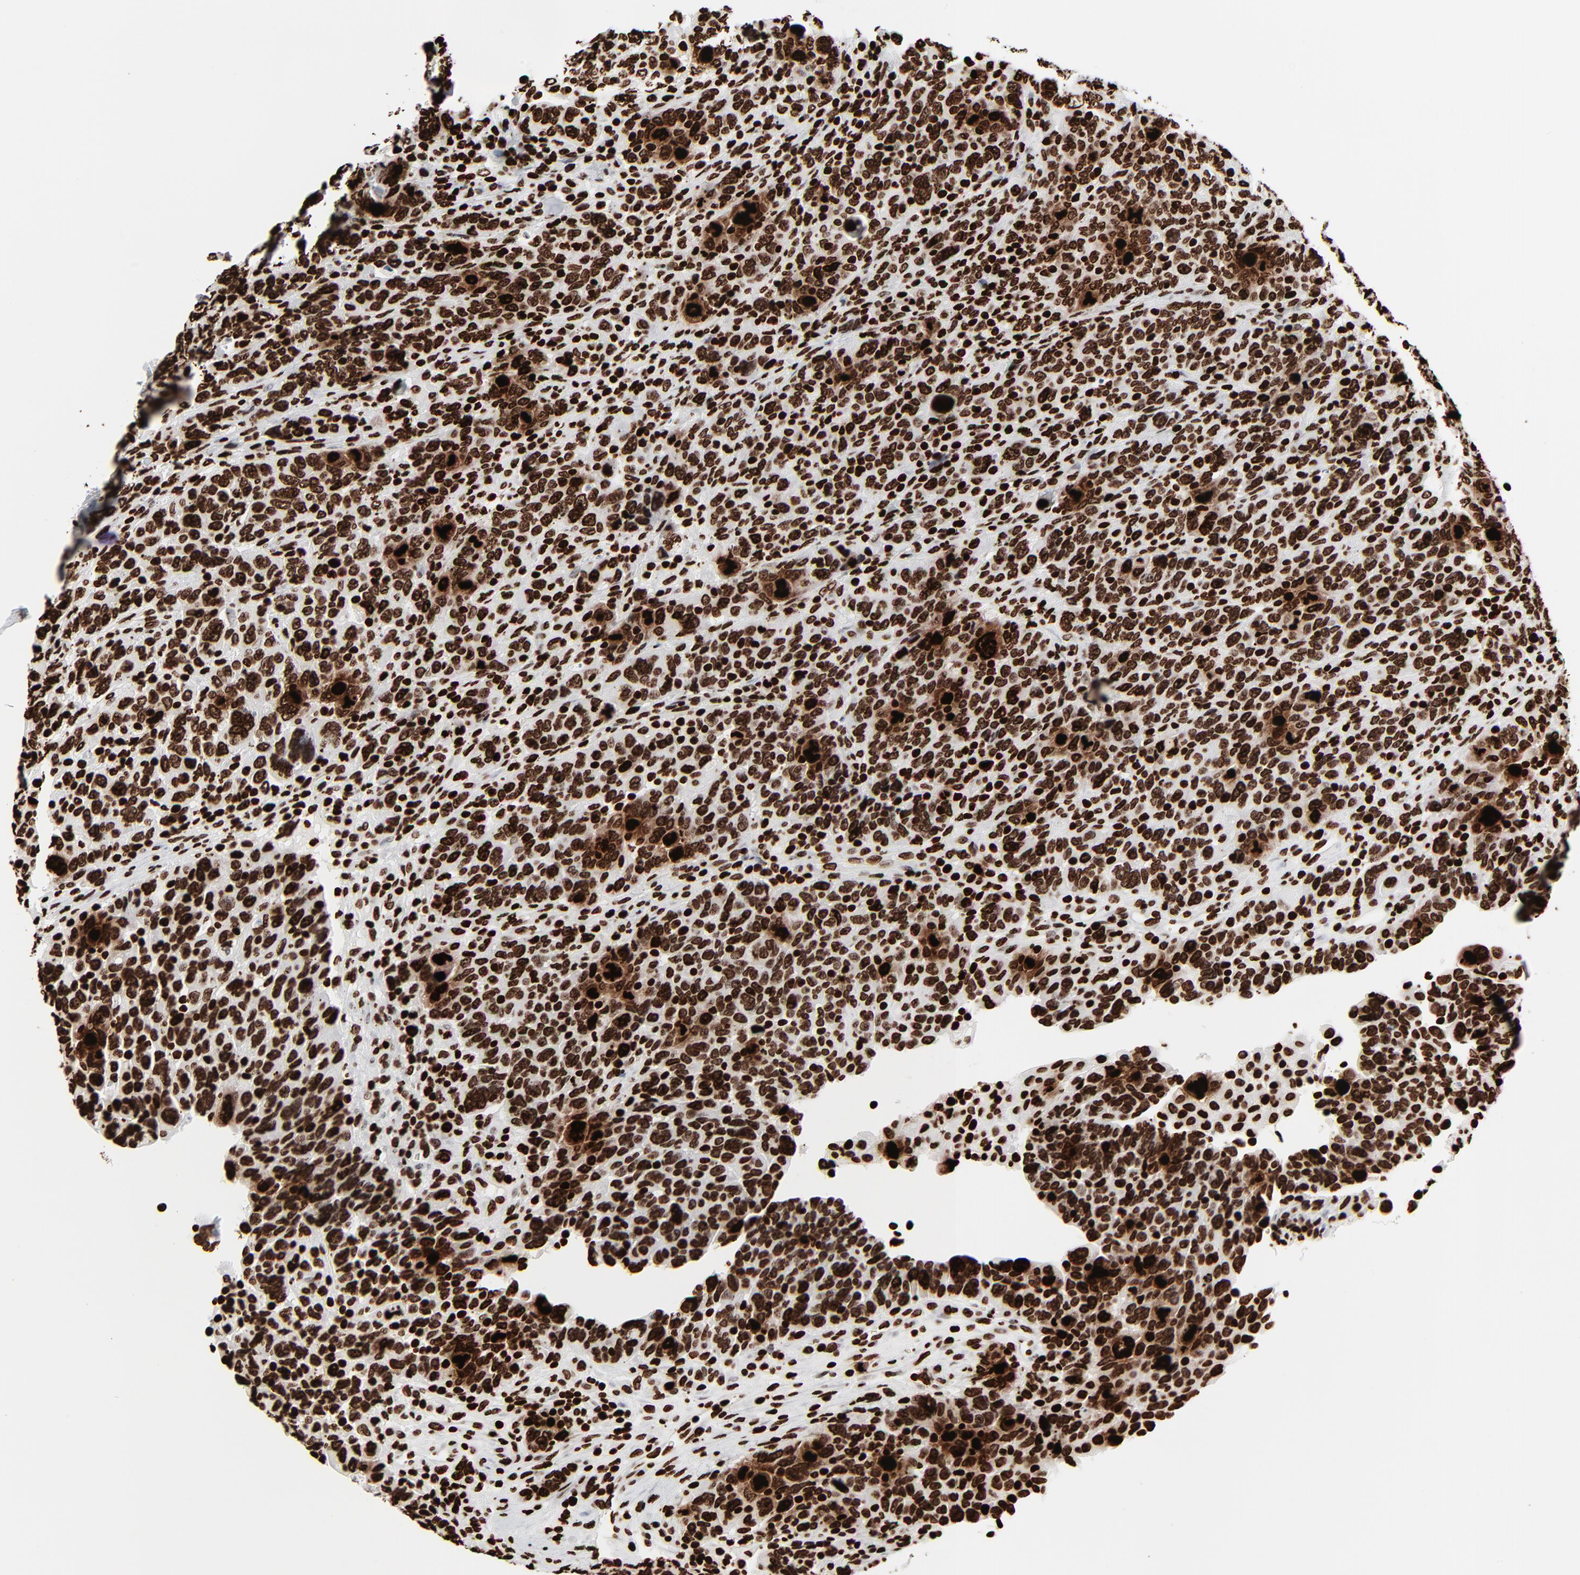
{"staining": {"intensity": "strong", "quantity": ">75%", "location": "nuclear"}, "tissue": "breast cancer", "cell_type": "Tumor cells", "image_type": "cancer", "snomed": [{"axis": "morphology", "description": "Duct carcinoma"}, {"axis": "topography", "description": "Breast"}], "caption": "This histopathology image reveals IHC staining of breast infiltrating ductal carcinoma, with high strong nuclear expression in about >75% of tumor cells.", "gene": "H3-4", "patient": {"sex": "female", "age": 37}}